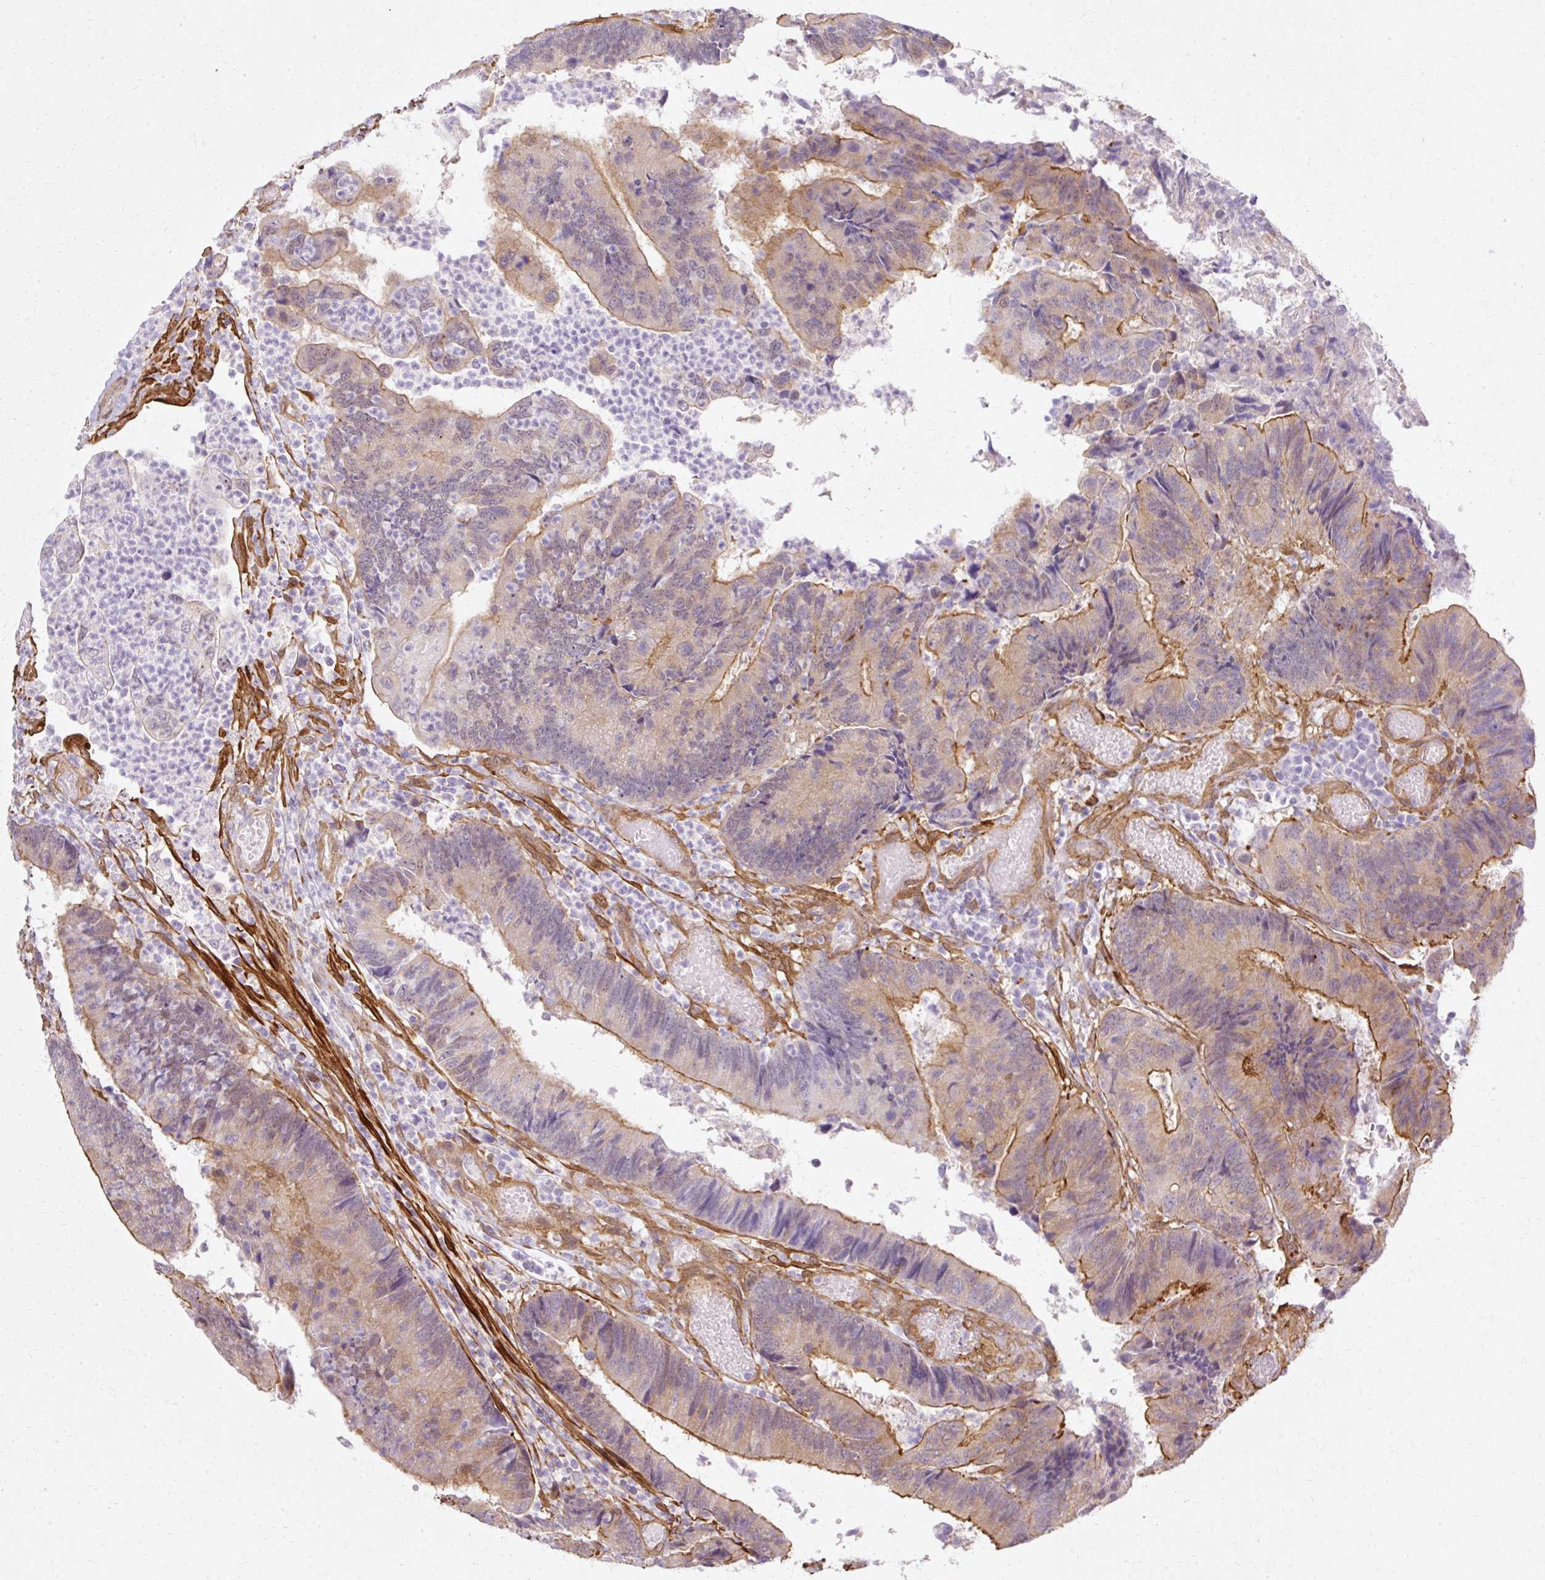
{"staining": {"intensity": "moderate", "quantity": "25%-75%", "location": "cytoplasmic/membranous"}, "tissue": "colorectal cancer", "cell_type": "Tumor cells", "image_type": "cancer", "snomed": [{"axis": "morphology", "description": "Adenocarcinoma, NOS"}, {"axis": "topography", "description": "Colon"}], "caption": "Protein staining of adenocarcinoma (colorectal) tissue shows moderate cytoplasmic/membranous positivity in approximately 25%-75% of tumor cells.", "gene": "CNN3", "patient": {"sex": "female", "age": 67}}